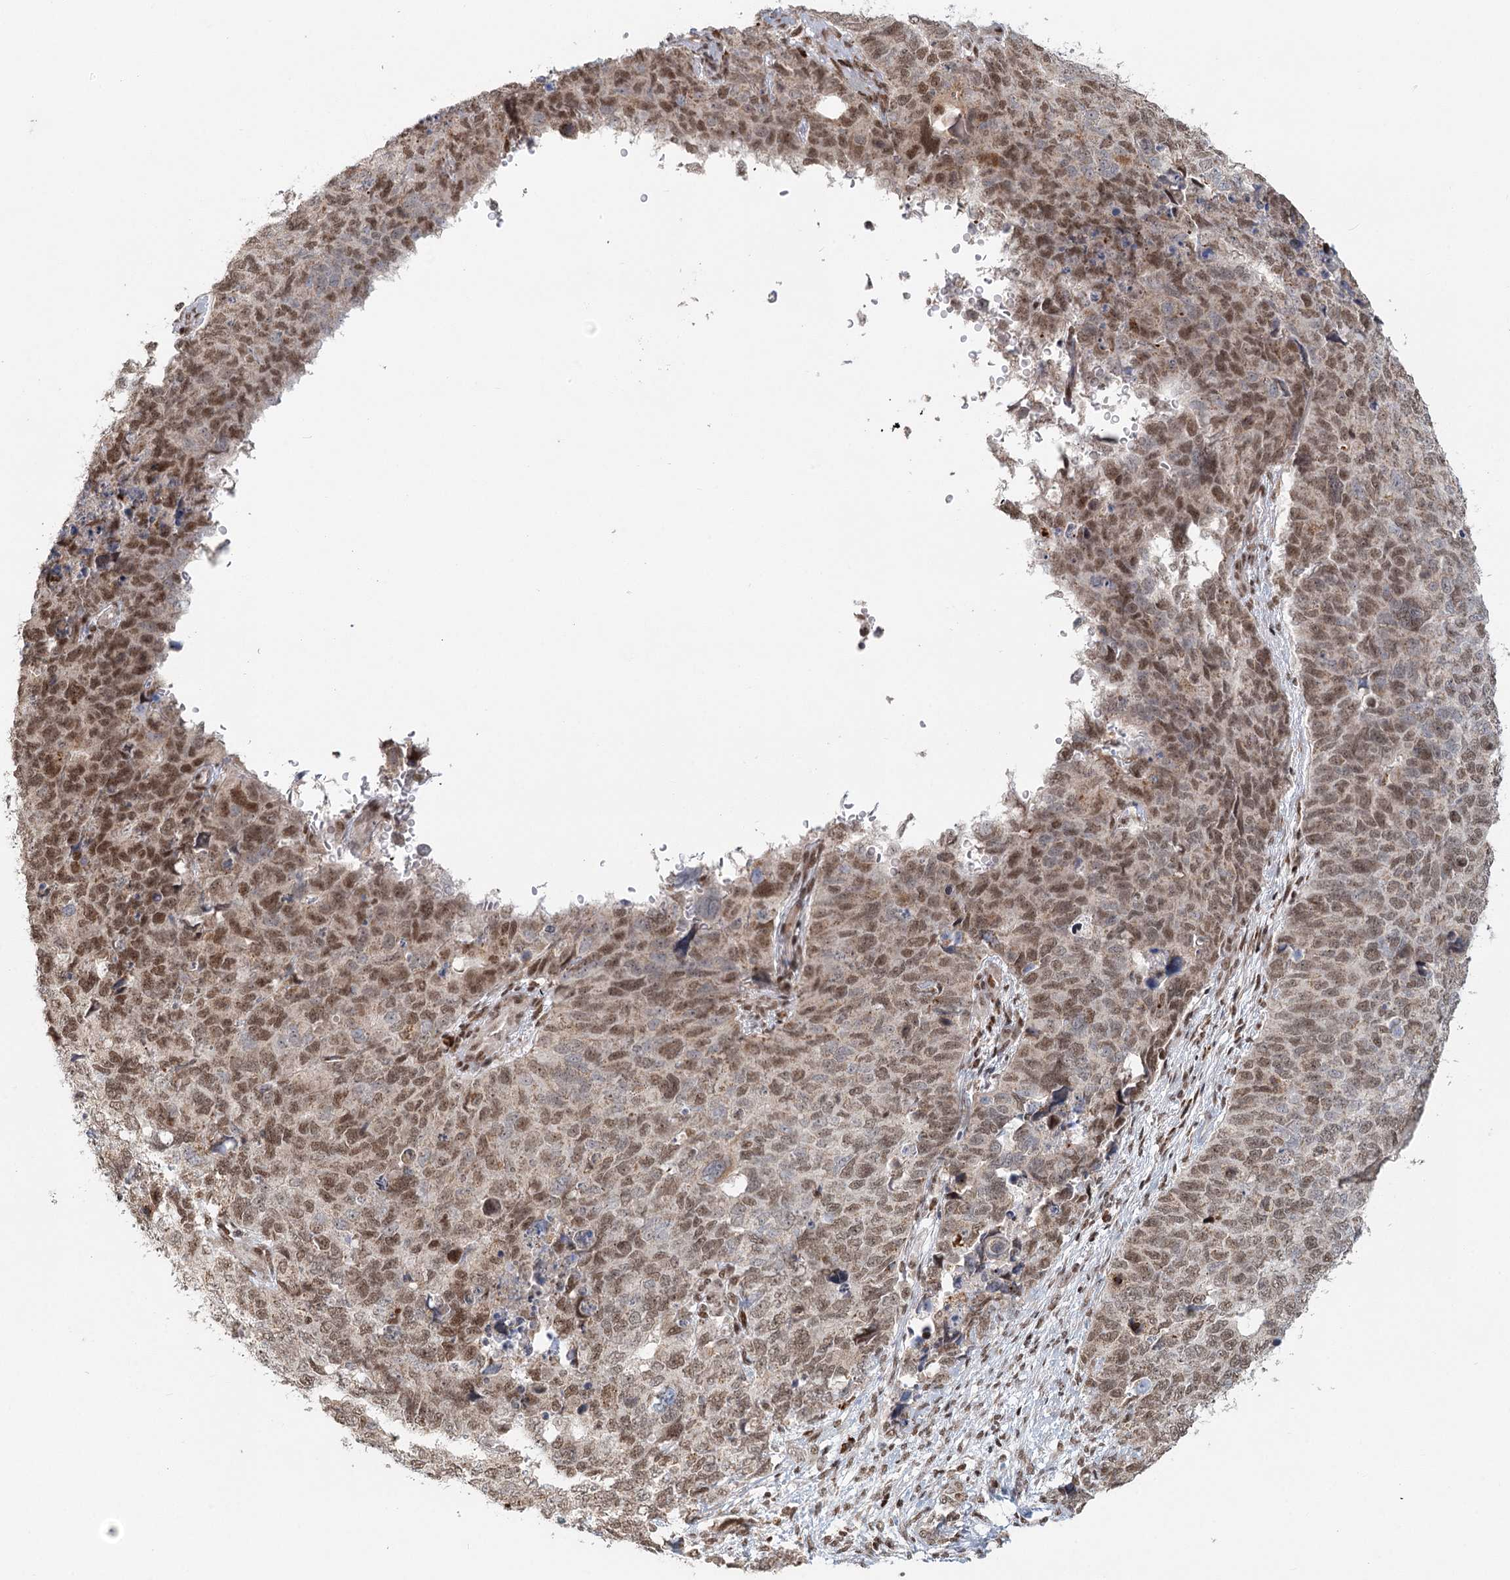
{"staining": {"intensity": "moderate", "quantity": ">75%", "location": "nuclear"}, "tissue": "cervical cancer", "cell_type": "Tumor cells", "image_type": "cancer", "snomed": [{"axis": "morphology", "description": "Squamous cell carcinoma, NOS"}, {"axis": "topography", "description": "Cervix"}], "caption": "The image demonstrates staining of cervical squamous cell carcinoma, revealing moderate nuclear protein expression (brown color) within tumor cells.", "gene": "BNIP5", "patient": {"sex": "female", "age": 63}}